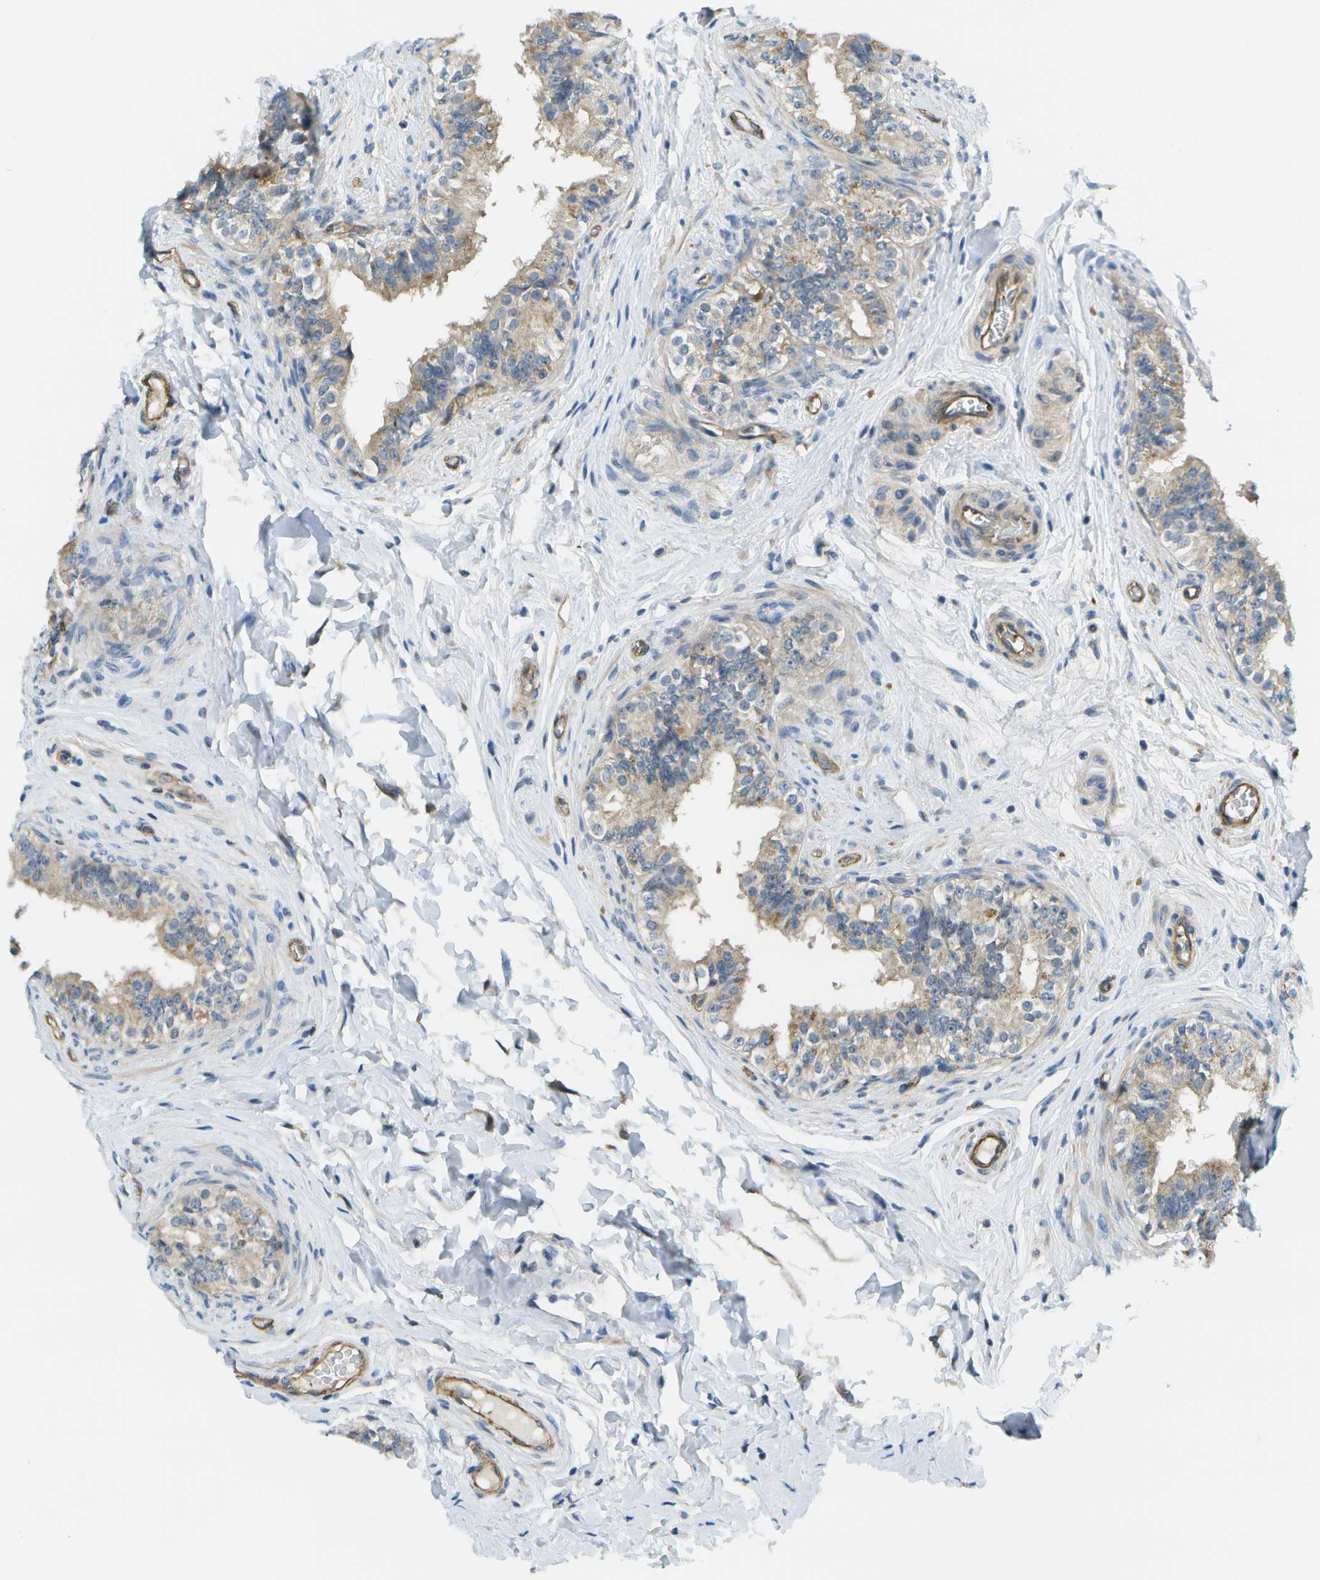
{"staining": {"intensity": "weak", "quantity": "<25%", "location": "cytoplasmic/membranous"}, "tissue": "epididymis", "cell_type": "Glandular cells", "image_type": "normal", "snomed": [{"axis": "morphology", "description": "Normal tissue, NOS"}, {"axis": "topography", "description": "Testis"}, {"axis": "topography", "description": "Epididymis"}], "caption": "IHC histopathology image of unremarkable epididymis: epididymis stained with DAB (3,3'-diaminobenzidine) shows no significant protein expression in glandular cells.", "gene": "KIAA0040", "patient": {"sex": "male", "age": 36}}